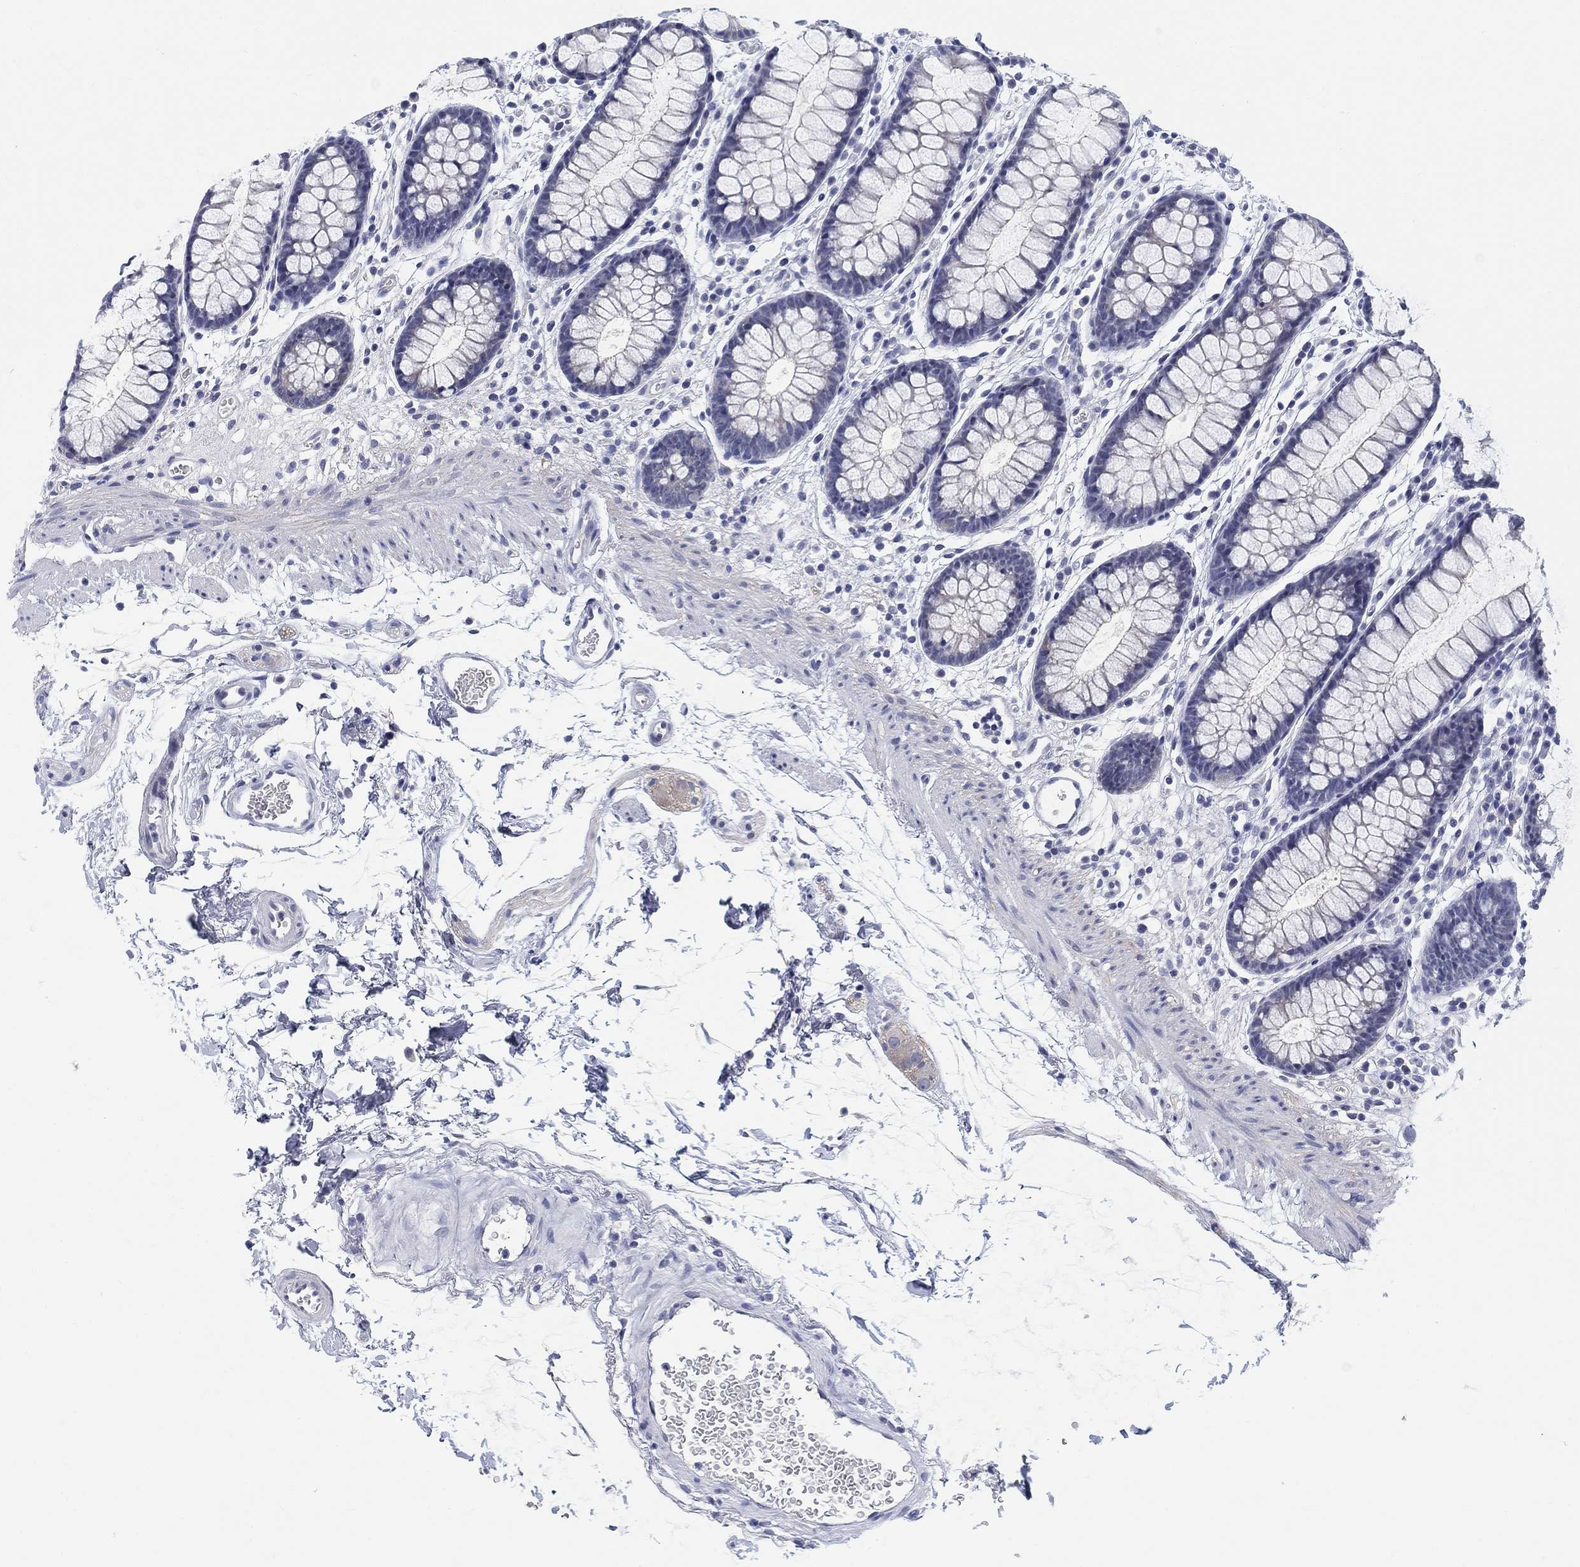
{"staining": {"intensity": "negative", "quantity": "none", "location": "none"}, "tissue": "colon", "cell_type": "Endothelial cells", "image_type": "normal", "snomed": [{"axis": "morphology", "description": "Normal tissue, NOS"}, {"axis": "topography", "description": "Colon"}], "caption": "Colon stained for a protein using immunohistochemistry reveals no positivity endothelial cells.", "gene": "CLUL1", "patient": {"sex": "male", "age": 76}}